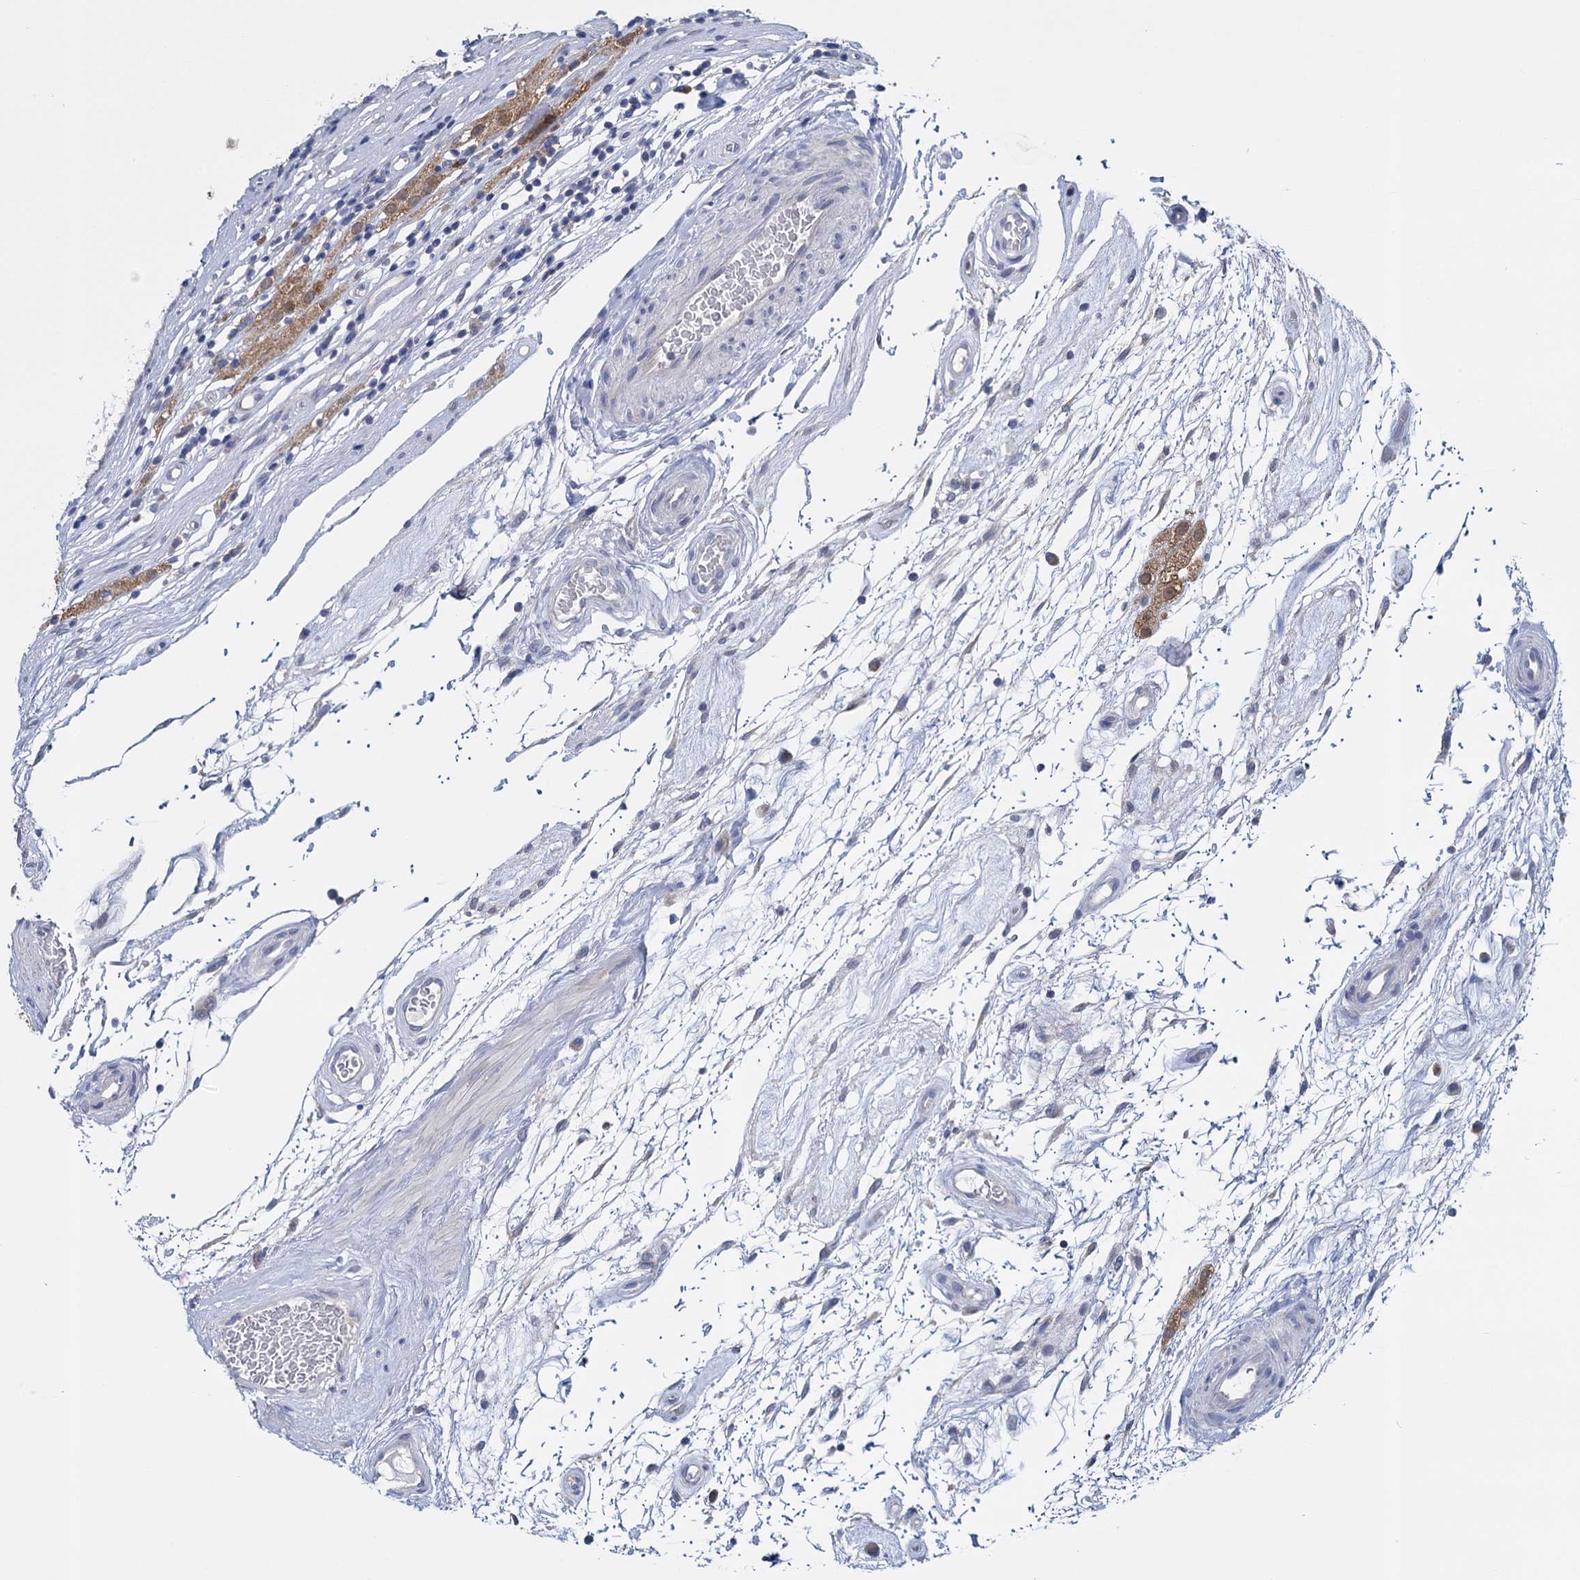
{"staining": {"intensity": "moderate", "quantity": ">75%", "location": "cytoplasmic/membranous"}, "tissue": "testis cancer", "cell_type": "Tumor cells", "image_type": "cancer", "snomed": [{"axis": "morphology", "description": "Seminoma, NOS"}, {"axis": "topography", "description": "Testis"}], "caption": "Human seminoma (testis) stained with a brown dye shows moderate cytoplasmic/membranous positive positivity in approximately >75% of tumor cells.", "gene": "GSTM2", "patient": {"sex": "male", "age": 65}}